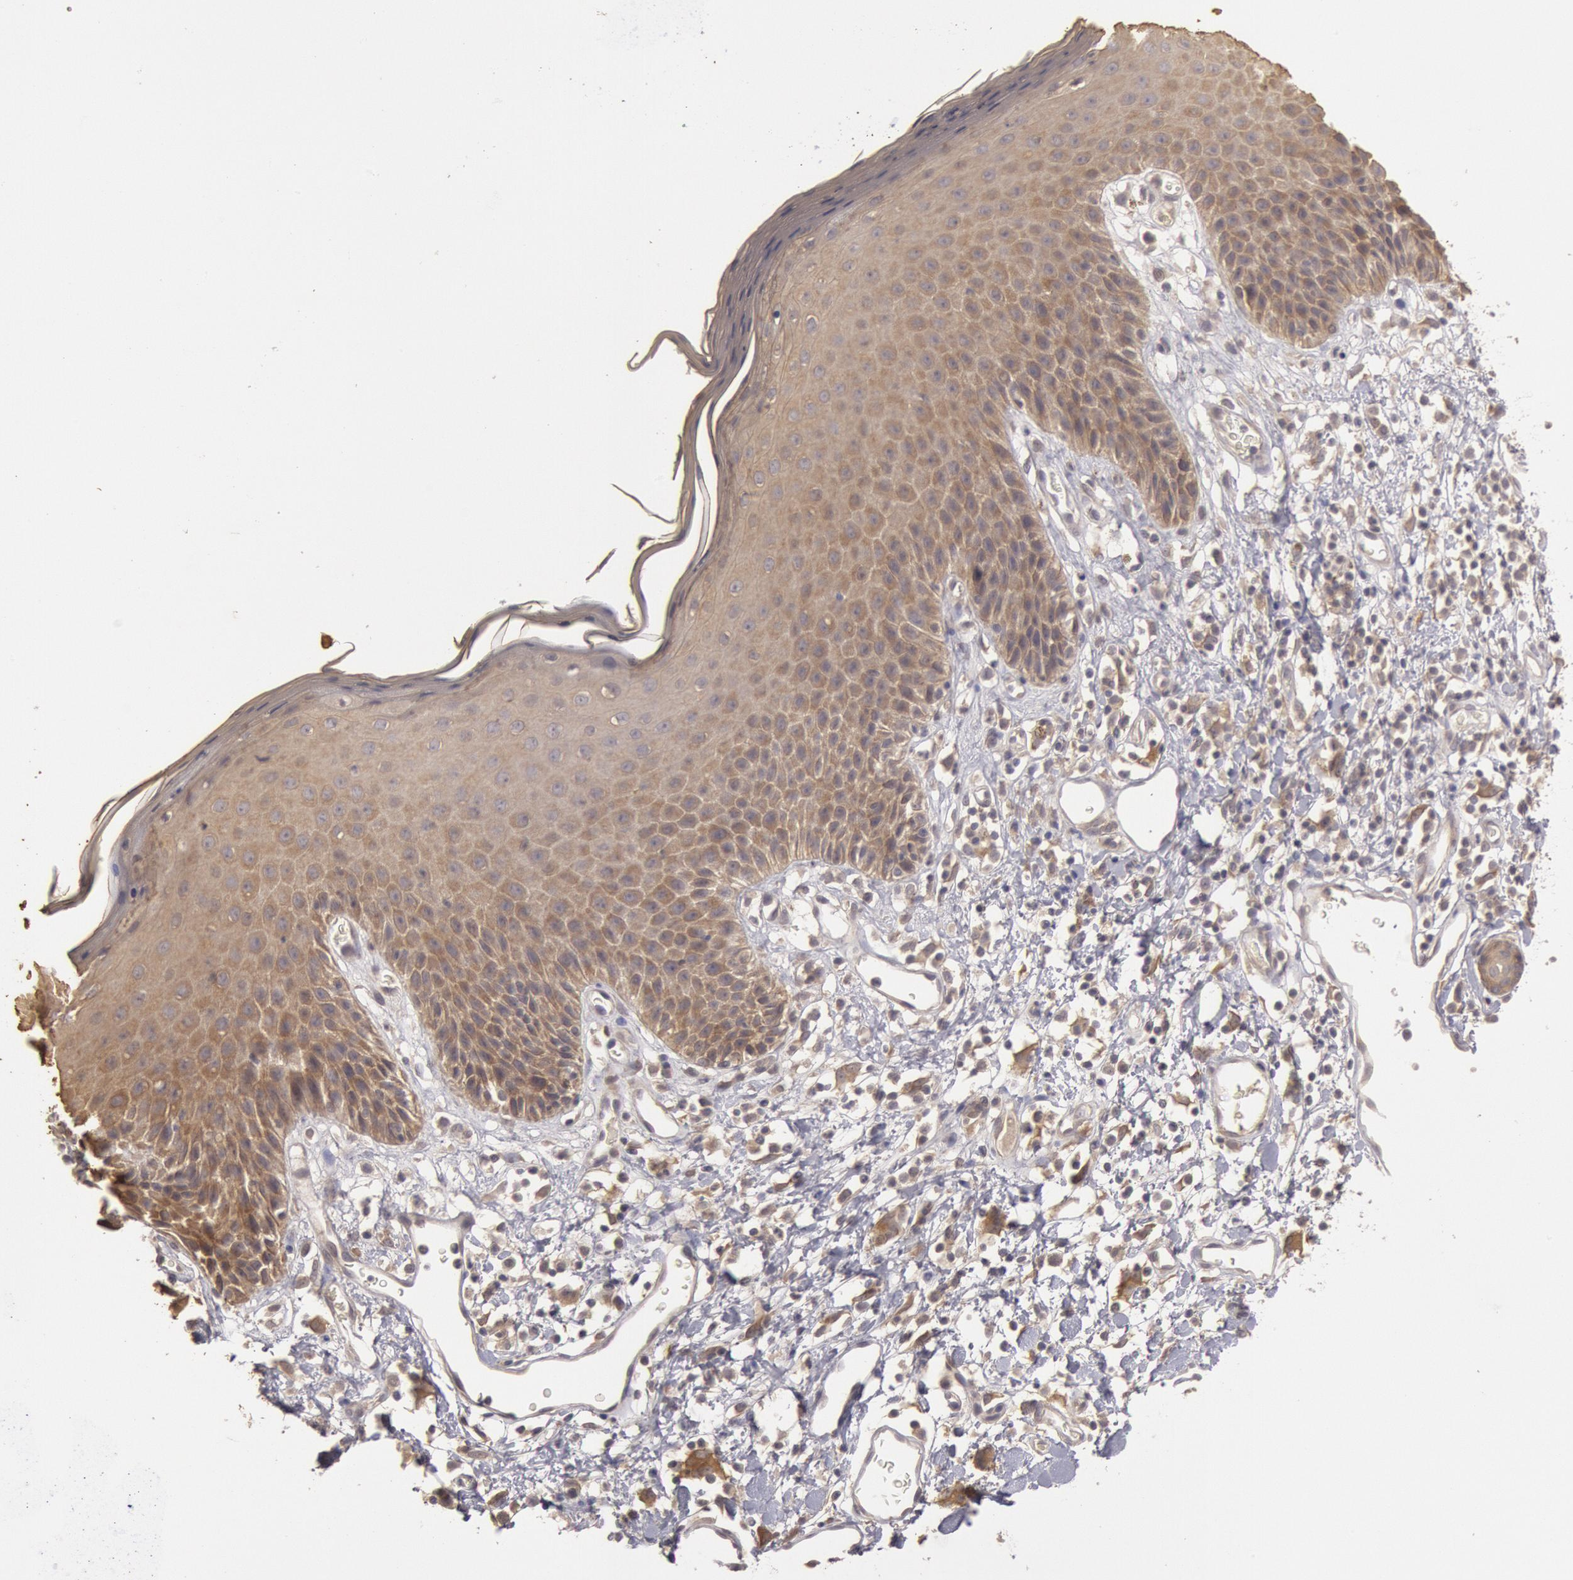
{"staining": {"intensity": "moderate", "quantity": ">75%", "location": "cytoplasmic/membranous"}, "tissue": "skin", "cell_type": "Epidermal cells", "image_type": "normal", "snomed": [{"axis": "morphology", "description": "Normal tissue, NOS"}, {"axis": "topography", "description": "Vulva"}, {"axis": "topography", "description": "Peripheral nerve tissue"}], "caption": "Immunohistochemistry (IHC) (DAB (3,3'-diaminobenzidine)) staining of benign human skin demonstrates moderate cytoplasmic/membranous protein expression in approximately >75% of epidermal cells.", "gene": "ZFP36L1", "patient": {"sex": "female", "age": 68}}